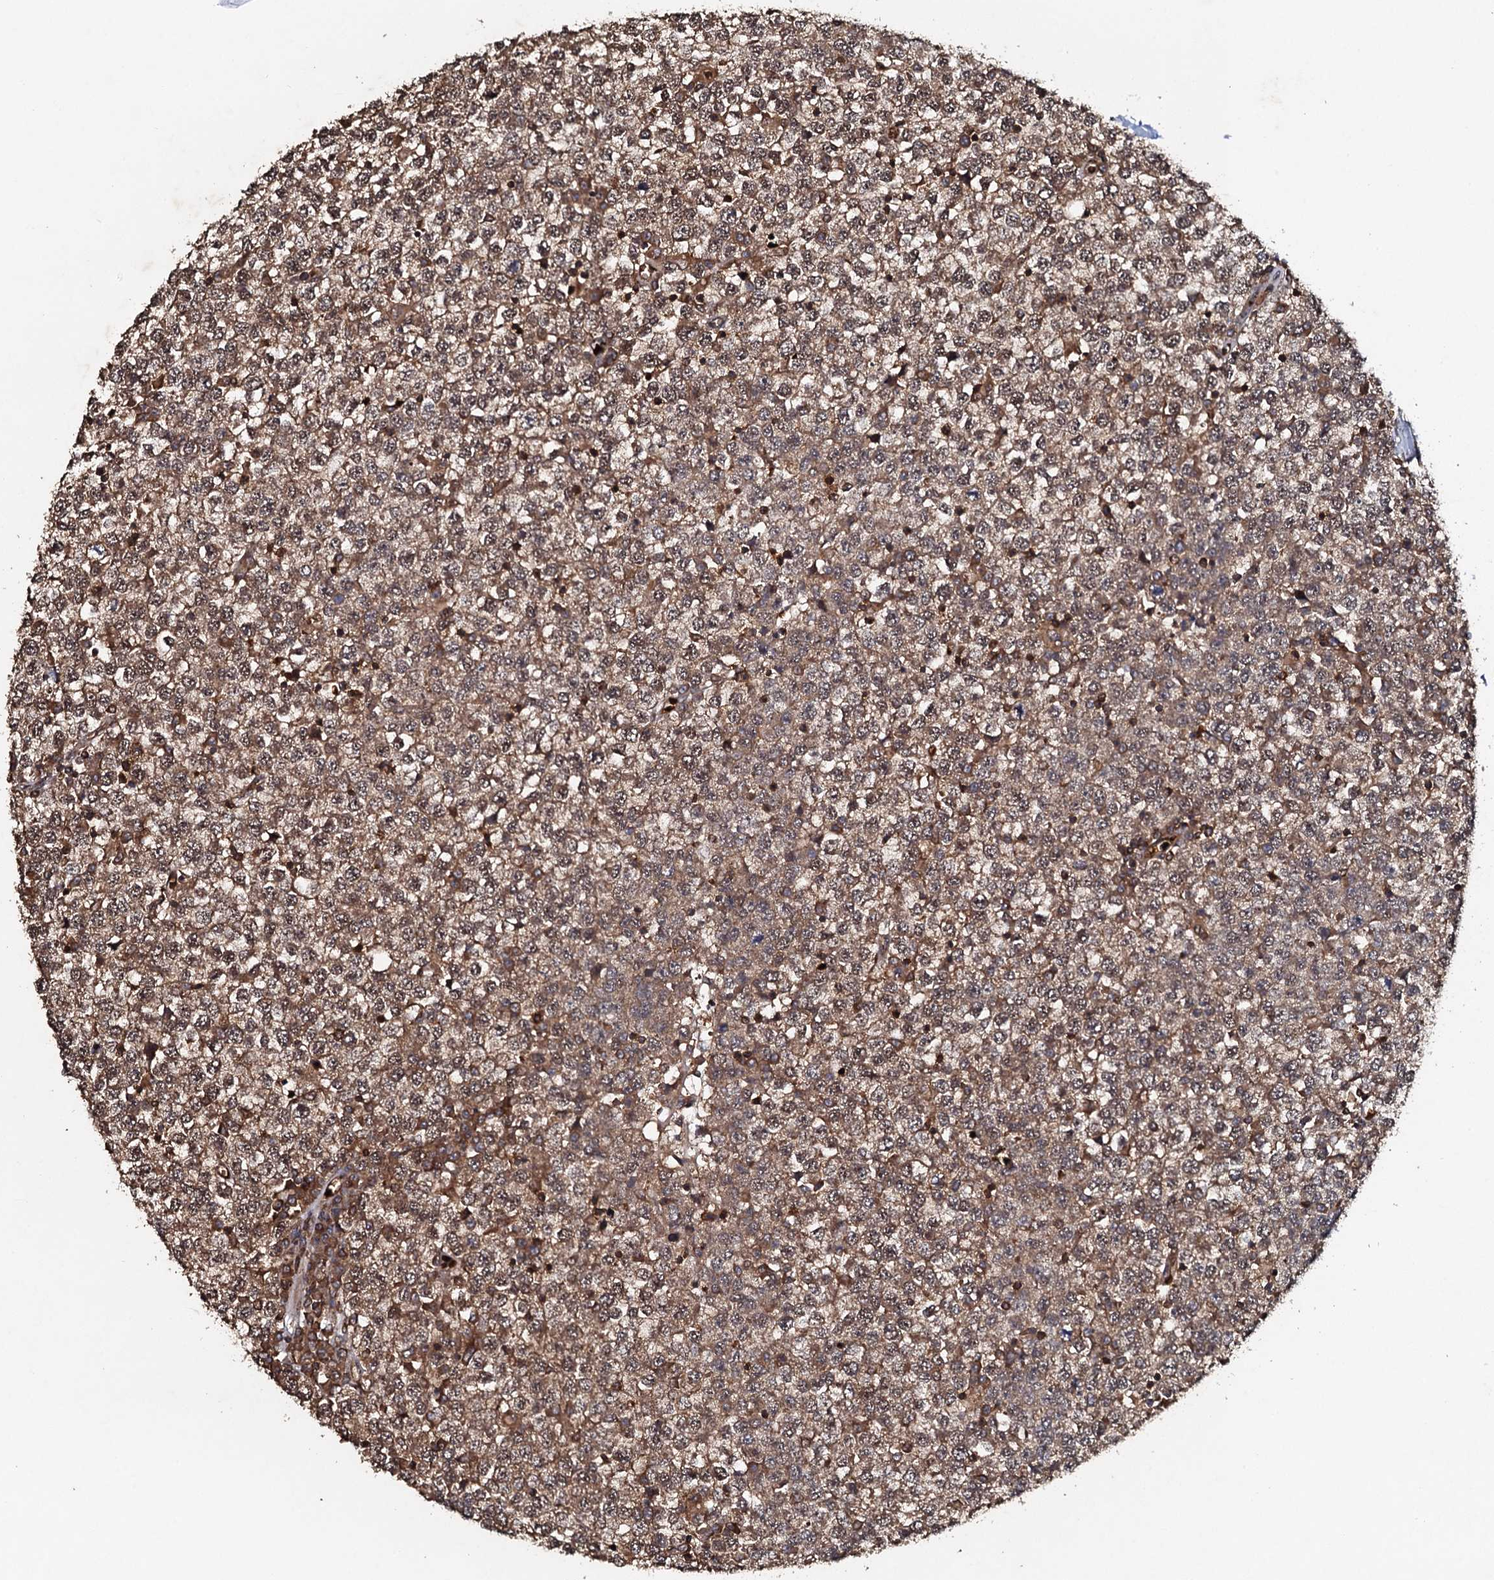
{"staining": {"intensity": "moderate", "quantity": ">75%", "location": "cytoplasmic/membranous,nuclear"}, "tissue": "testis cancer", "cell_type": "Tumor cells", "image_type": "cancer", "snomed": [{"axis": "morphology", "description": "Seminoma, NOS"}, {"axis": "topography", "description": "Testis"}], "caption": "A medium amount of moderate cytoplasmic/membranous and nuclear positivity is appreciated in approximately >75% of tumor cells in seminoma (testis) tissue. Immunohistochemistry stains the protein in brown and the nuclei are stained blue.", "gene": "ADGRG3", "patient": {"sex": "male", "age": 65}}